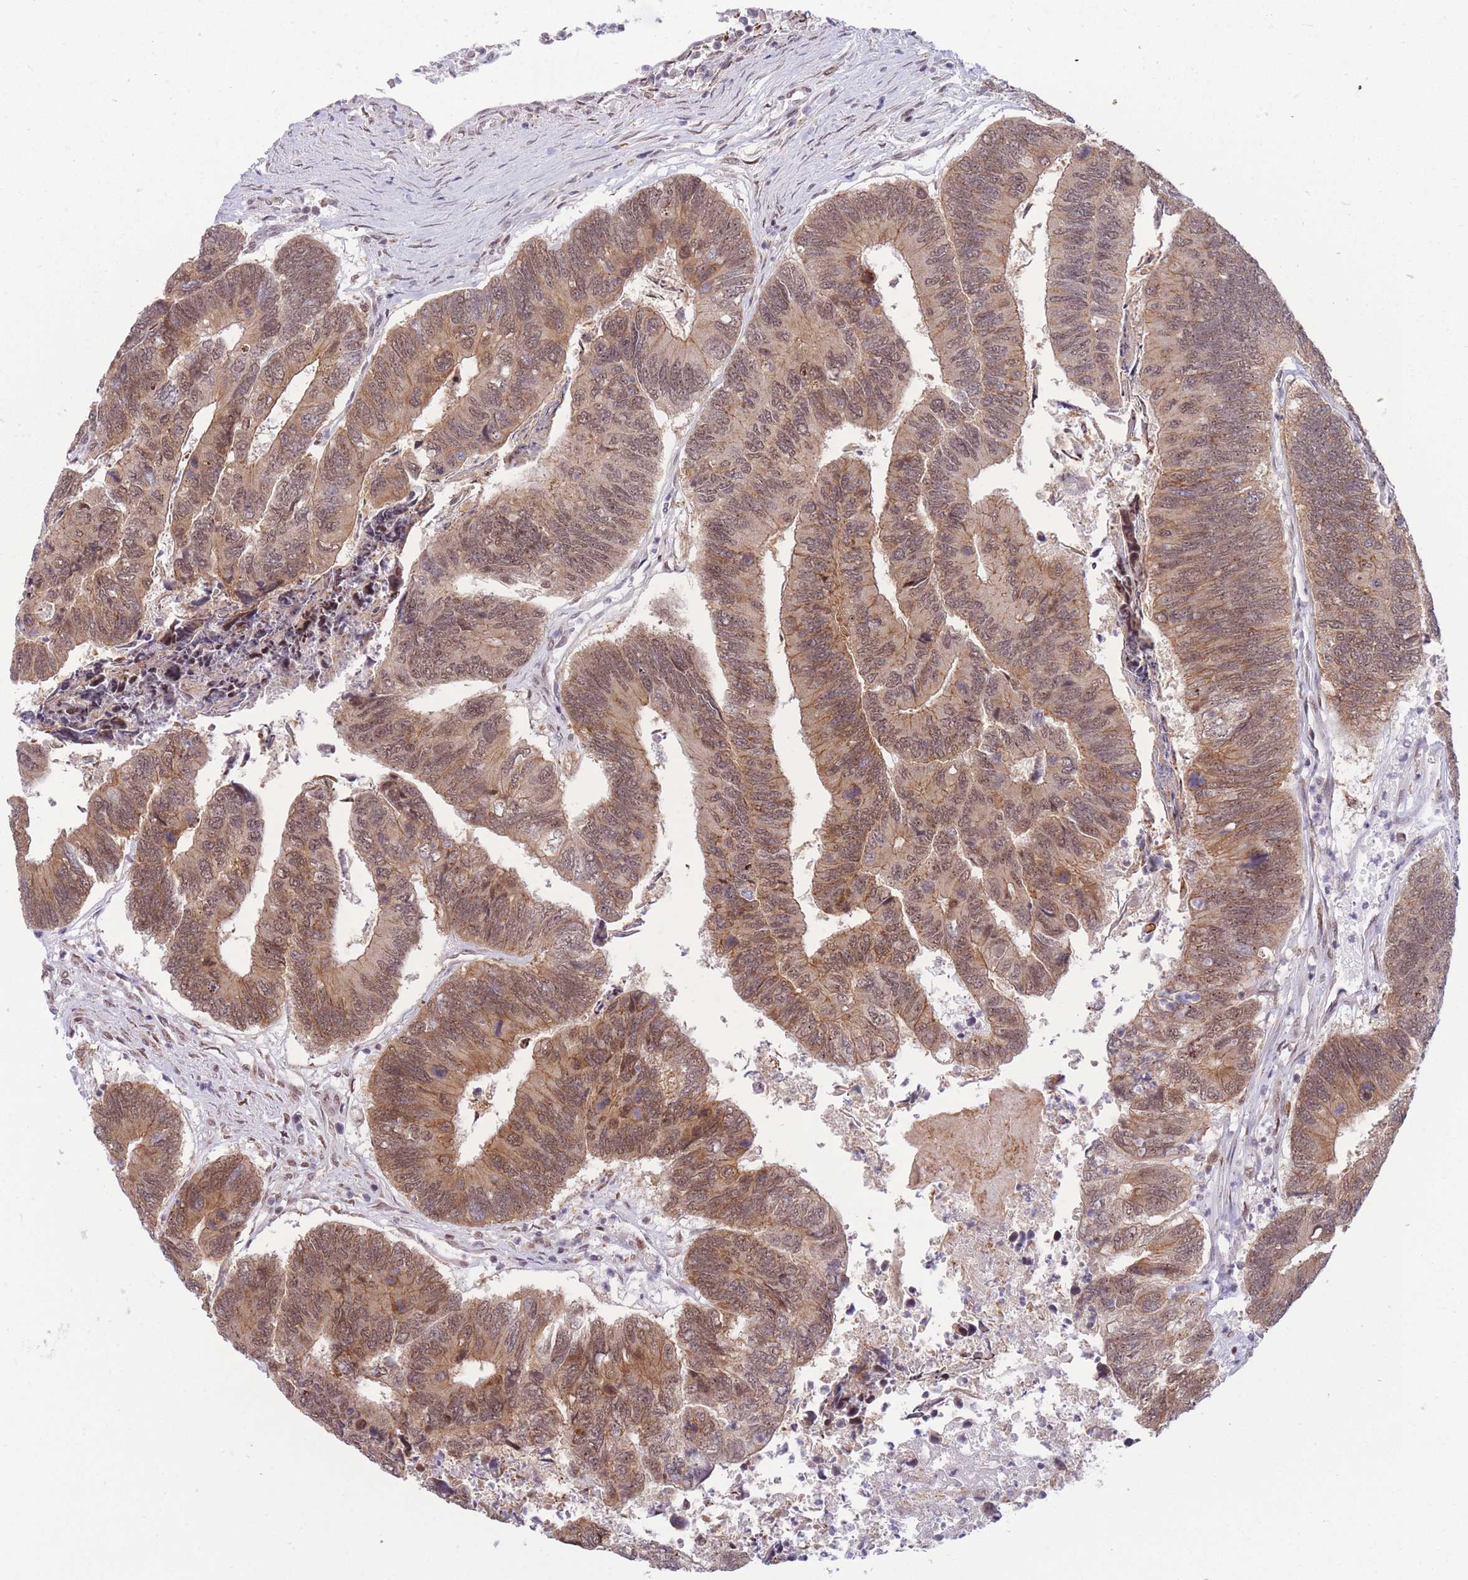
{"staining": {"intensity": "moderate", "quantity": ">75%", "location": "cytoplasmic/membranous,nuclear"}, "tissue": "colorectal cancer", "cell_type": "Tumor cells", "image_type": "cancer", "snomed": [{"axis": "morphology", "description": "Adenocarcinoma, NOS"}, {"axis": "topography", "description": "Colon"}], "caption": "IHC of human colorectal cancer (adenocarcinoma) demonstrates medium levels of moderate cytoplasmic/membranous and nuclear positivity in approximately >75% of tumor cells. Nuclei are stained in blue.", "gene": "TARBP2", "patient": {"sex": "female", "age": 67}}